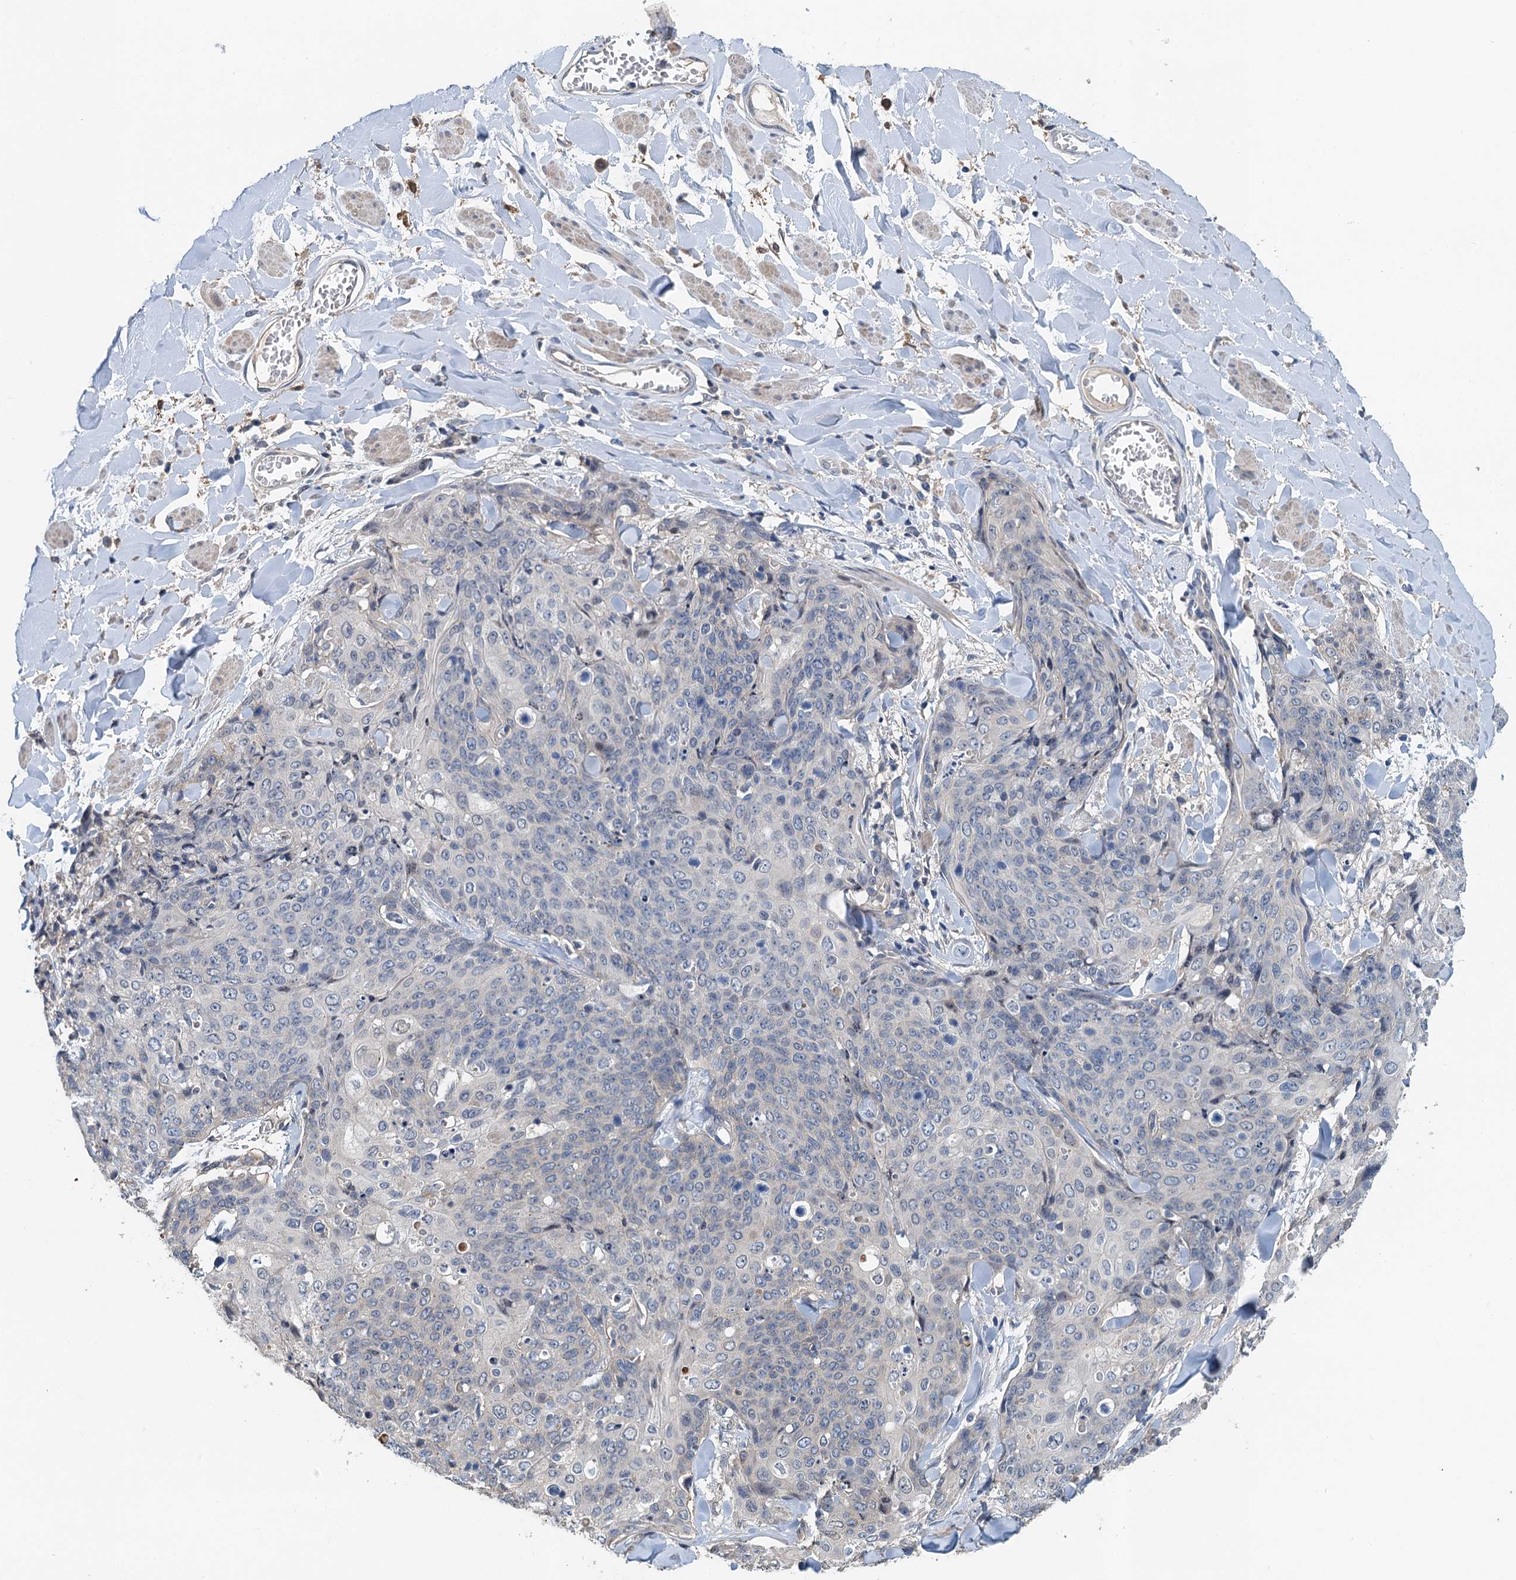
{"staining": {"intensity": "negative", "quantity": "none", "location": "none"}, "tissue": "skin cancer", "cell_type": "Tumor cells", "image_type": "cancer", "snomed": [{"axis": "morphology", "description": "Squamous cell carcinoma, NOS"}, {"axis": "topography", "description": "Skin"}, {"axis": "topography", "description": "Vulva"}], "caption": "Immunohistochemical staining of squamous cell carcinoma (skin) shows no significant staining in tumor cells. (Brightfield microscopy of DAB (3,3'-diaminobenzidine) IHC at high magnification).", "gene": "ZNF606", "patient": {"sex": "female", "age": 85}}